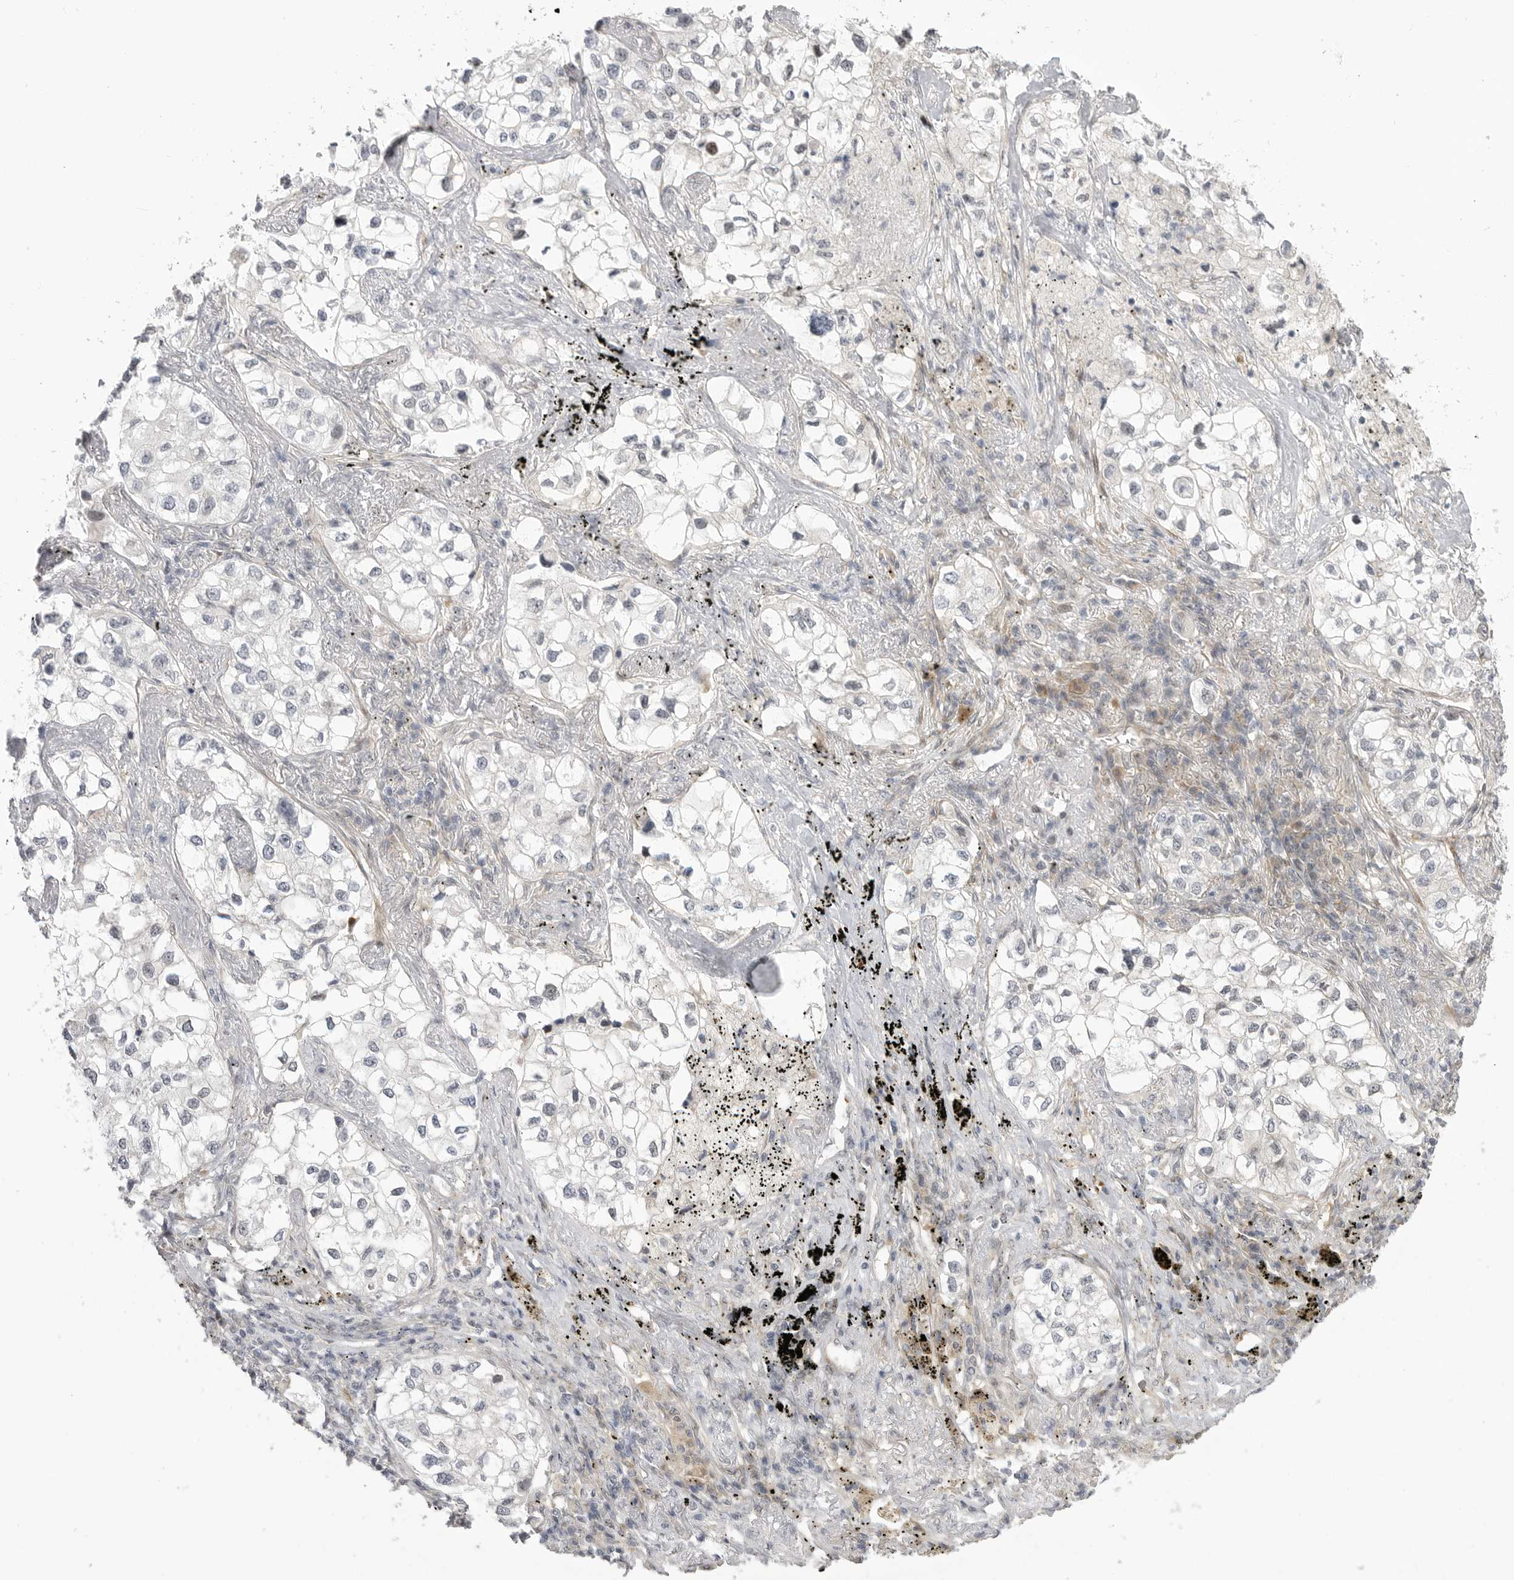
{"staining": {"intensity": "negative", "quantity": "none", "location": "none"}, "tissue": "lung cancer", "cell_type": "Tumor cells", "image_type": "cancer", "snomed": [{"axis": "morphology", "description": "Adenocarcinoma, NOS"}, {"axis": "topography", "description": "Lung"}], "caption": "Immunohistochemistry (IHC) photomicrograph of lung adenocarcinoma stained for a protein (brown), which shows no staining in tumor cells.", "gene": "GGT6", "patient": {"sex": "male", "age": 63}}